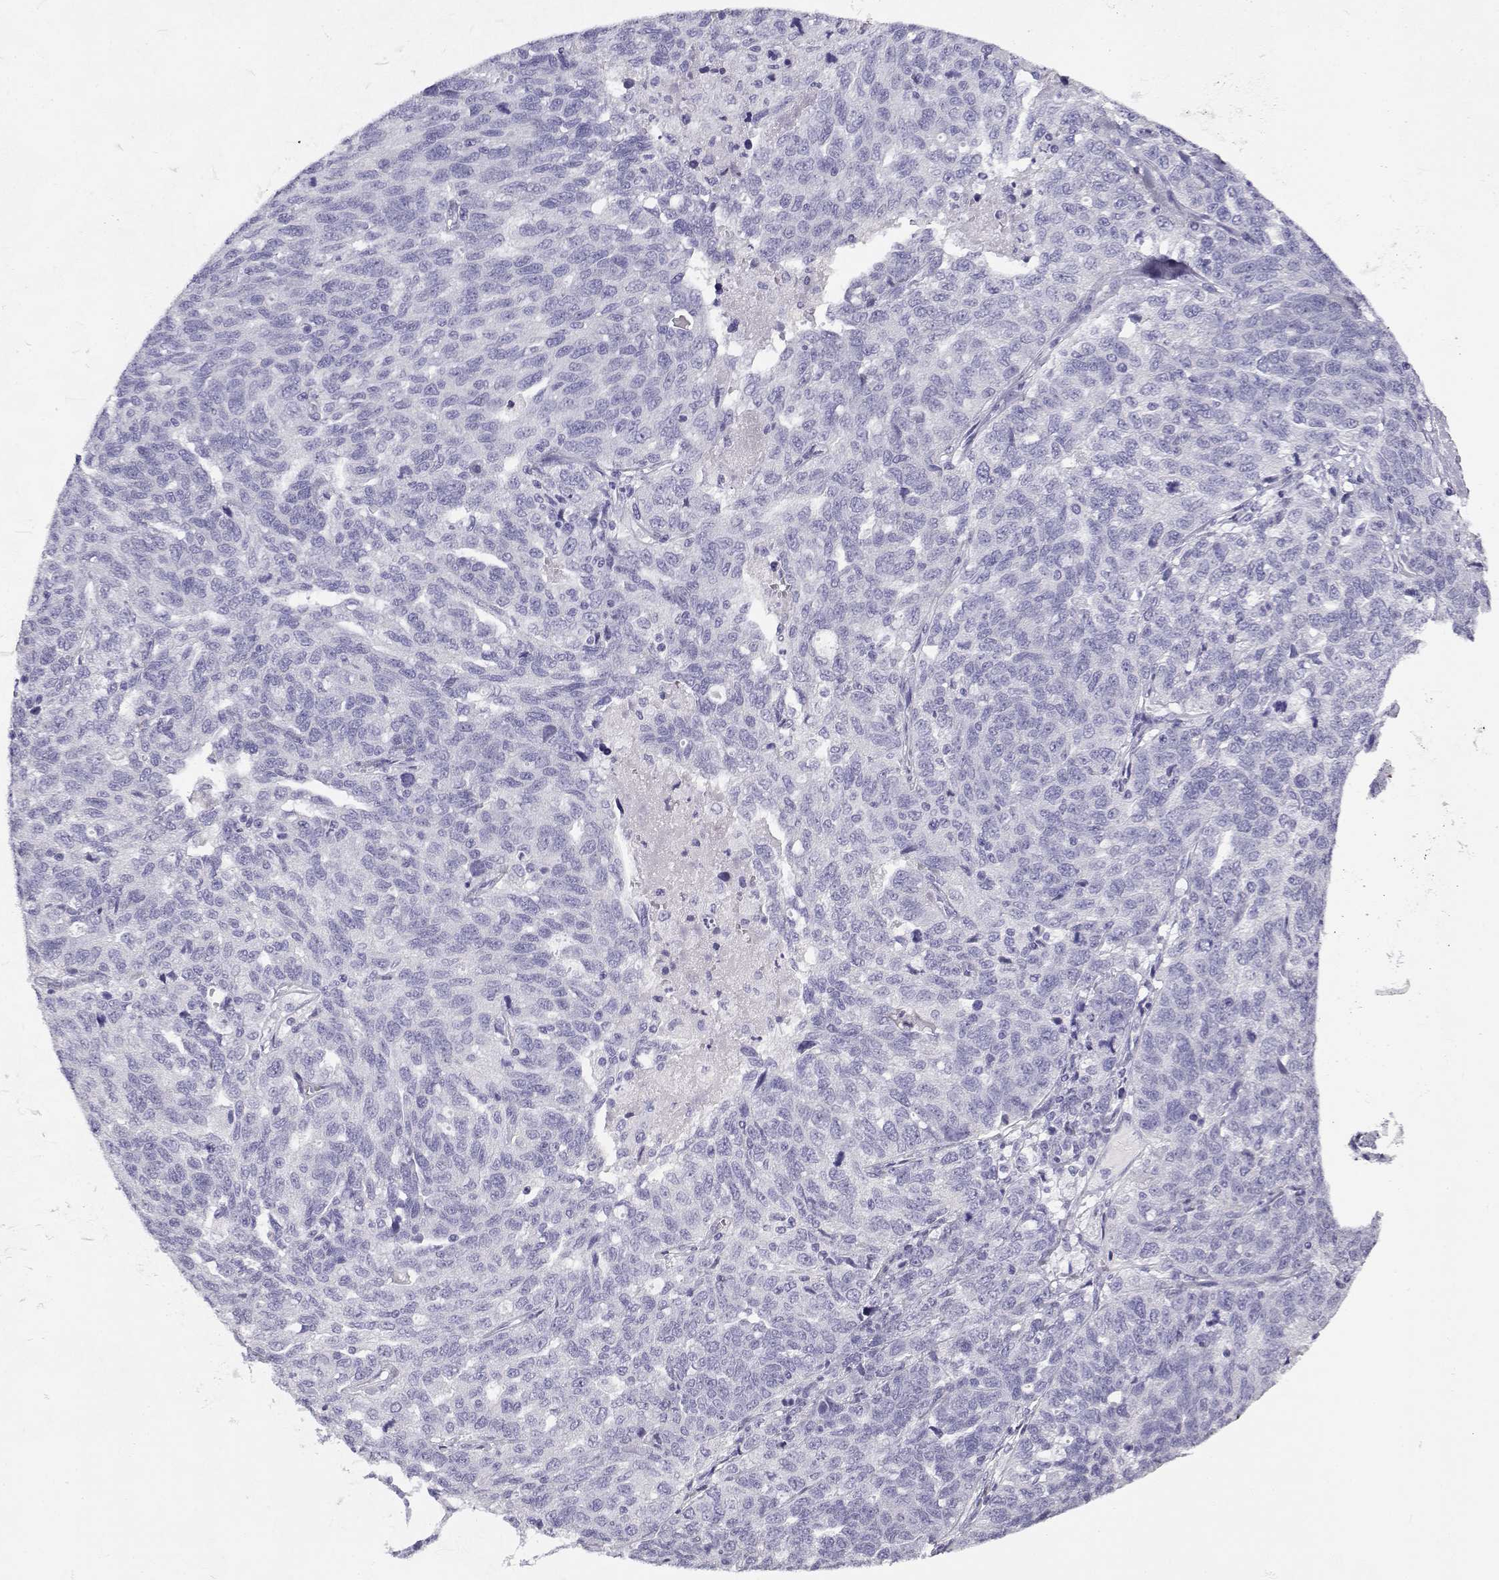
{"staining": {"intensity": "negative", "quantity": "none", "location": "none"}, "tissue": "ovarian cancer", "cell_type": "Tumor cells", "image_type": "cancer", "snomed": [{"axis": "morphology", "description": "Cystadenocarcinoma, serous, NOS"}, {"axis": "topography", "description": "Ovary"}], "caption": "A micrograph of ovarian cancer stained for a protein displays no brown staining in tumor cells. (DAB (3,3'-diaminobenzidine) IHC visualized using brightfield microscopy, high magnification).", "gene": "CABS1", "patient": {"sex": "female", "age": 71}}